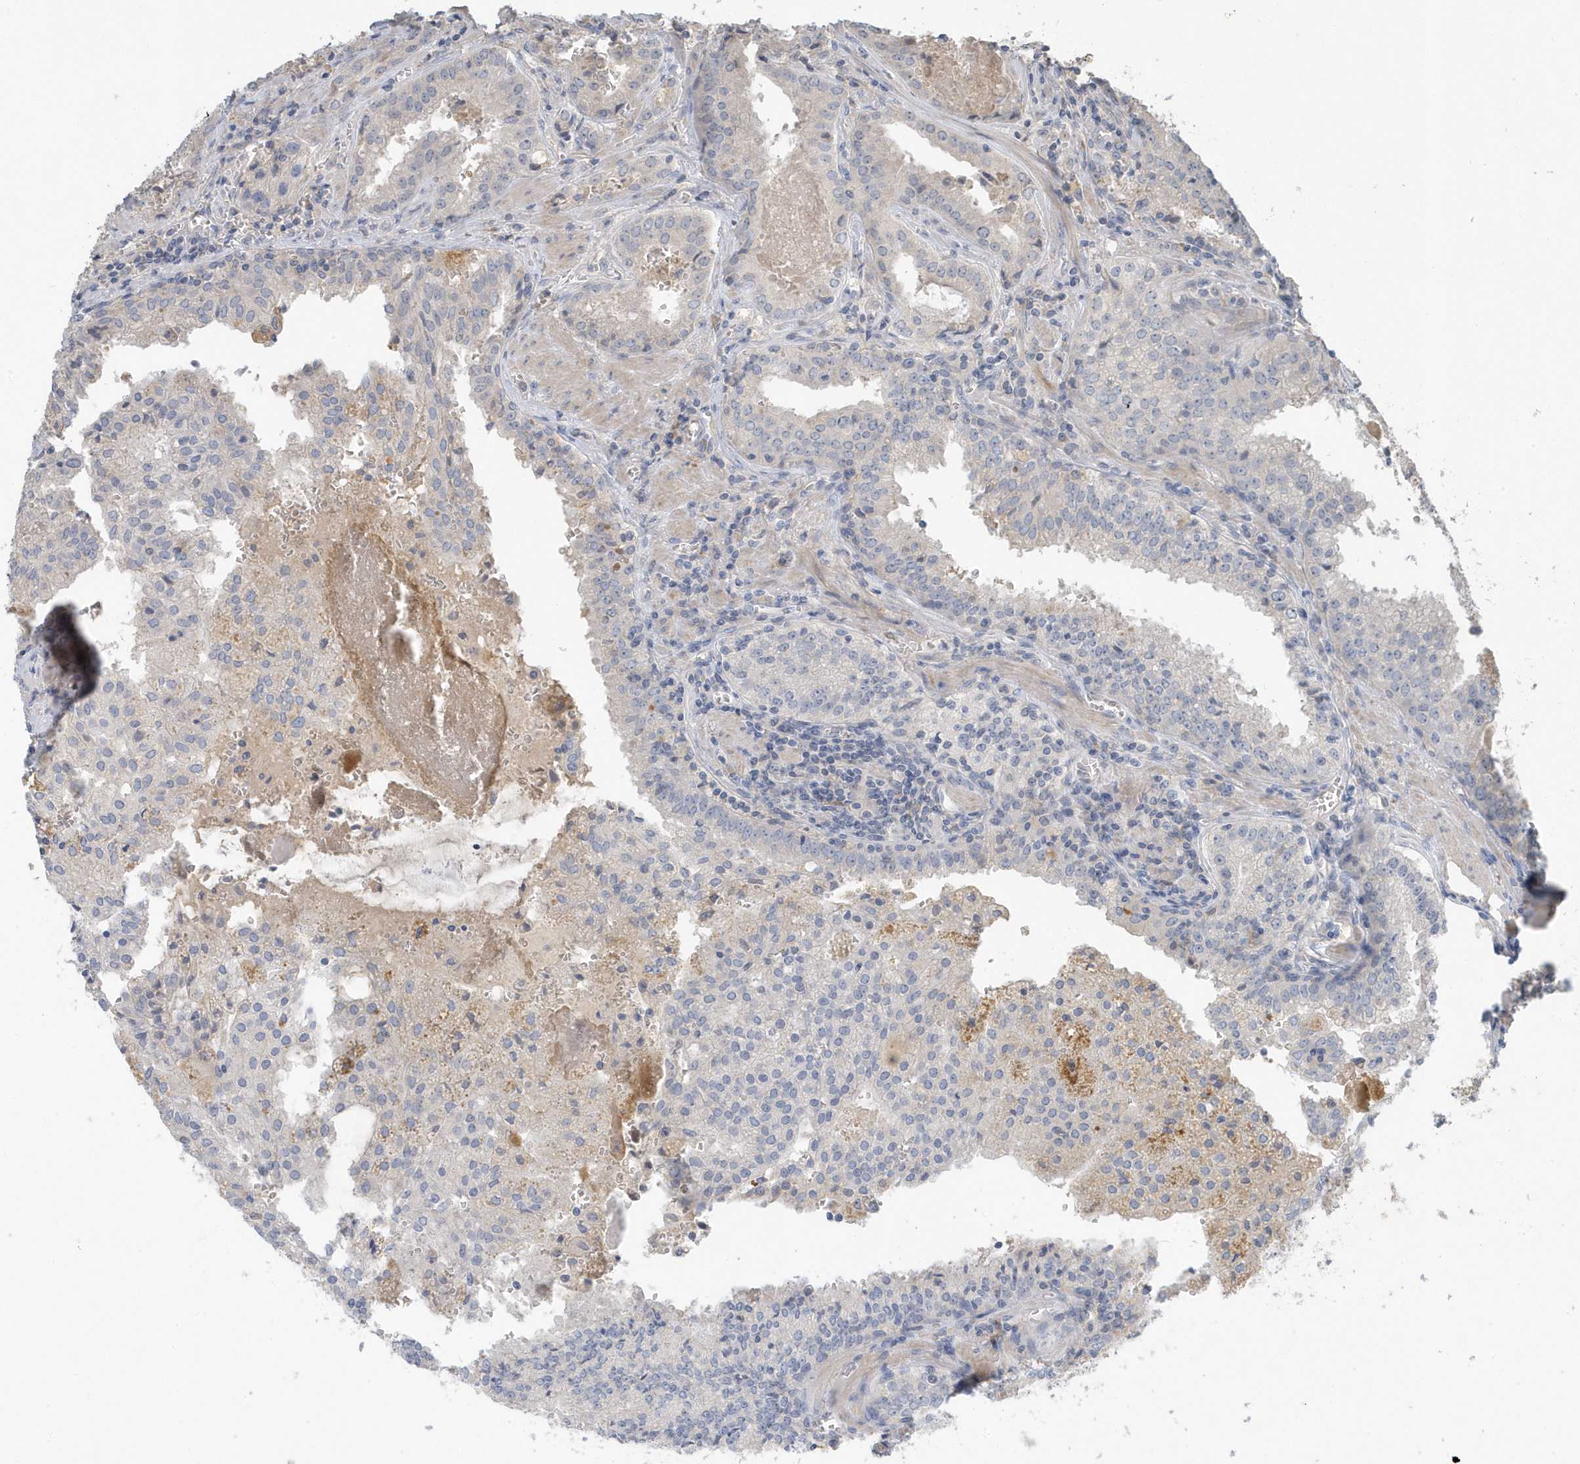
{"staining": {"intensity": "negative", "quantity": "none", "location": "none"}, "tissue": "prostate cancer", "cell_type": "Tumor cells", "image_type": "cancer", "snomed": [{"axis": "morphology", "description": "Adenocarcinoma, High grade"}, {"axis": "topography", "description": "Prostate"}], "caption": "Immunohistochemistry (IHC) of prostate cancer exhibits no staining in tumor cells.", "gene": "USP53", "patient": {"sex": "male", "age": 68}}